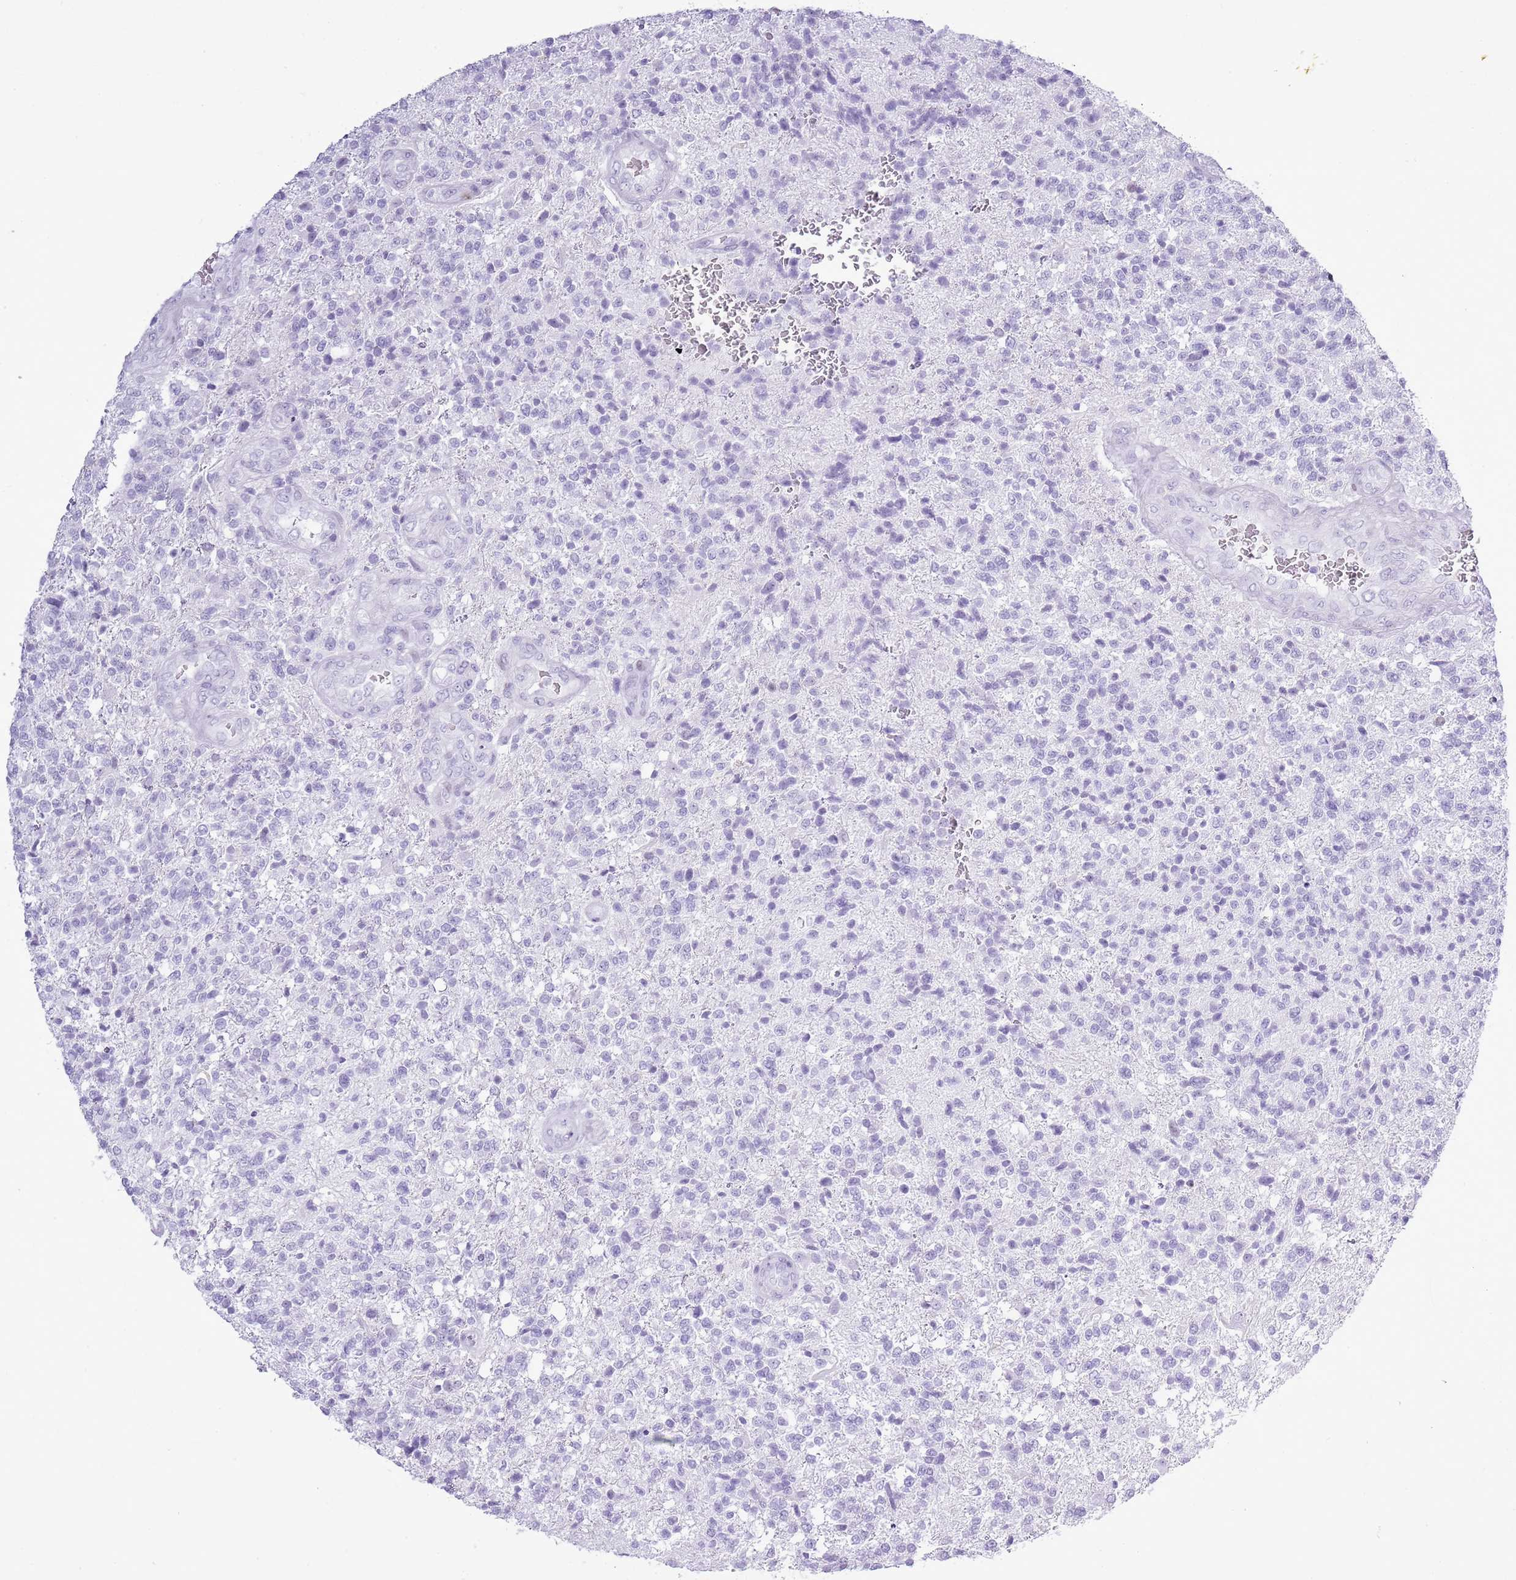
{"staining": {"intensity": "negative", "quantity": "none", "location": "none"}, "tissue": "glioma", "cell_type": "Tumor cells", "image_type": "cancer", "snomed": [{"axis": "morphology", "description": "Glioma, malignant, High grade"}, {"axis": "topography", "description": "Brain"}], "caption": "Glioma was stained to show a protein in brown. There is no significant expression in tumor cells.", "gene": "ASIP", "patient": {"sex": "male", "age": 56}}